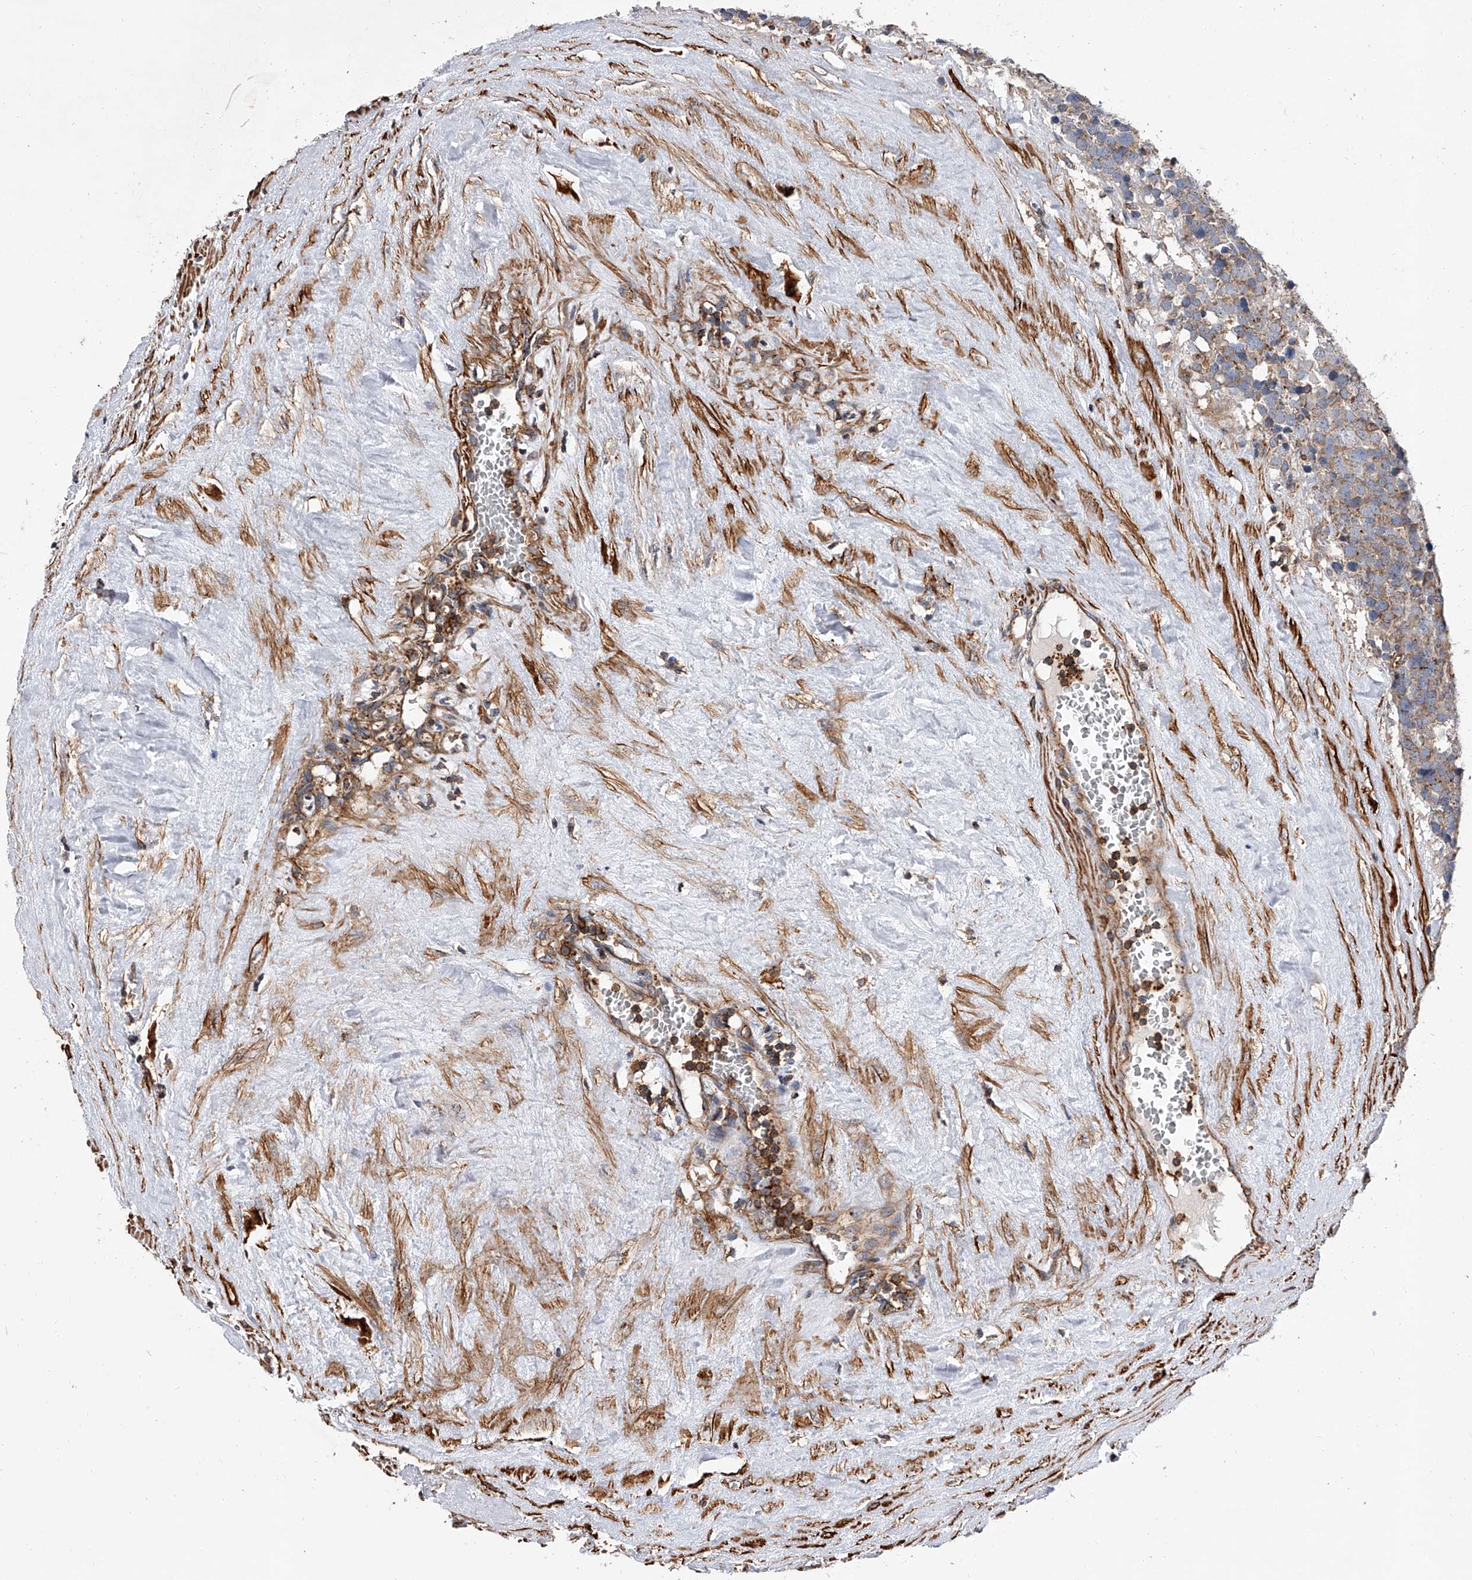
{"staining": {"intensity": "weak", "quantity": ">75%", "location": "cytoplasmic/membranous"}, "tissue": "testis cancer", "cell_type": "Tumor cells", "image_type": "cancer", "snomed": [{"axis": "morphology", "description": "Seminoma, NOS"}, {"axis": "topography", "description": "Testis"}], "caption": "Weak cytoplasmic/membranous protein expression is identified in about >75% of tumor cells in seminoma (testis). The protein of interest is shown in brown color, while the nuclei are stained blue.", "gene": "PISD", "patient": {"sex": "male", "age": 71}}